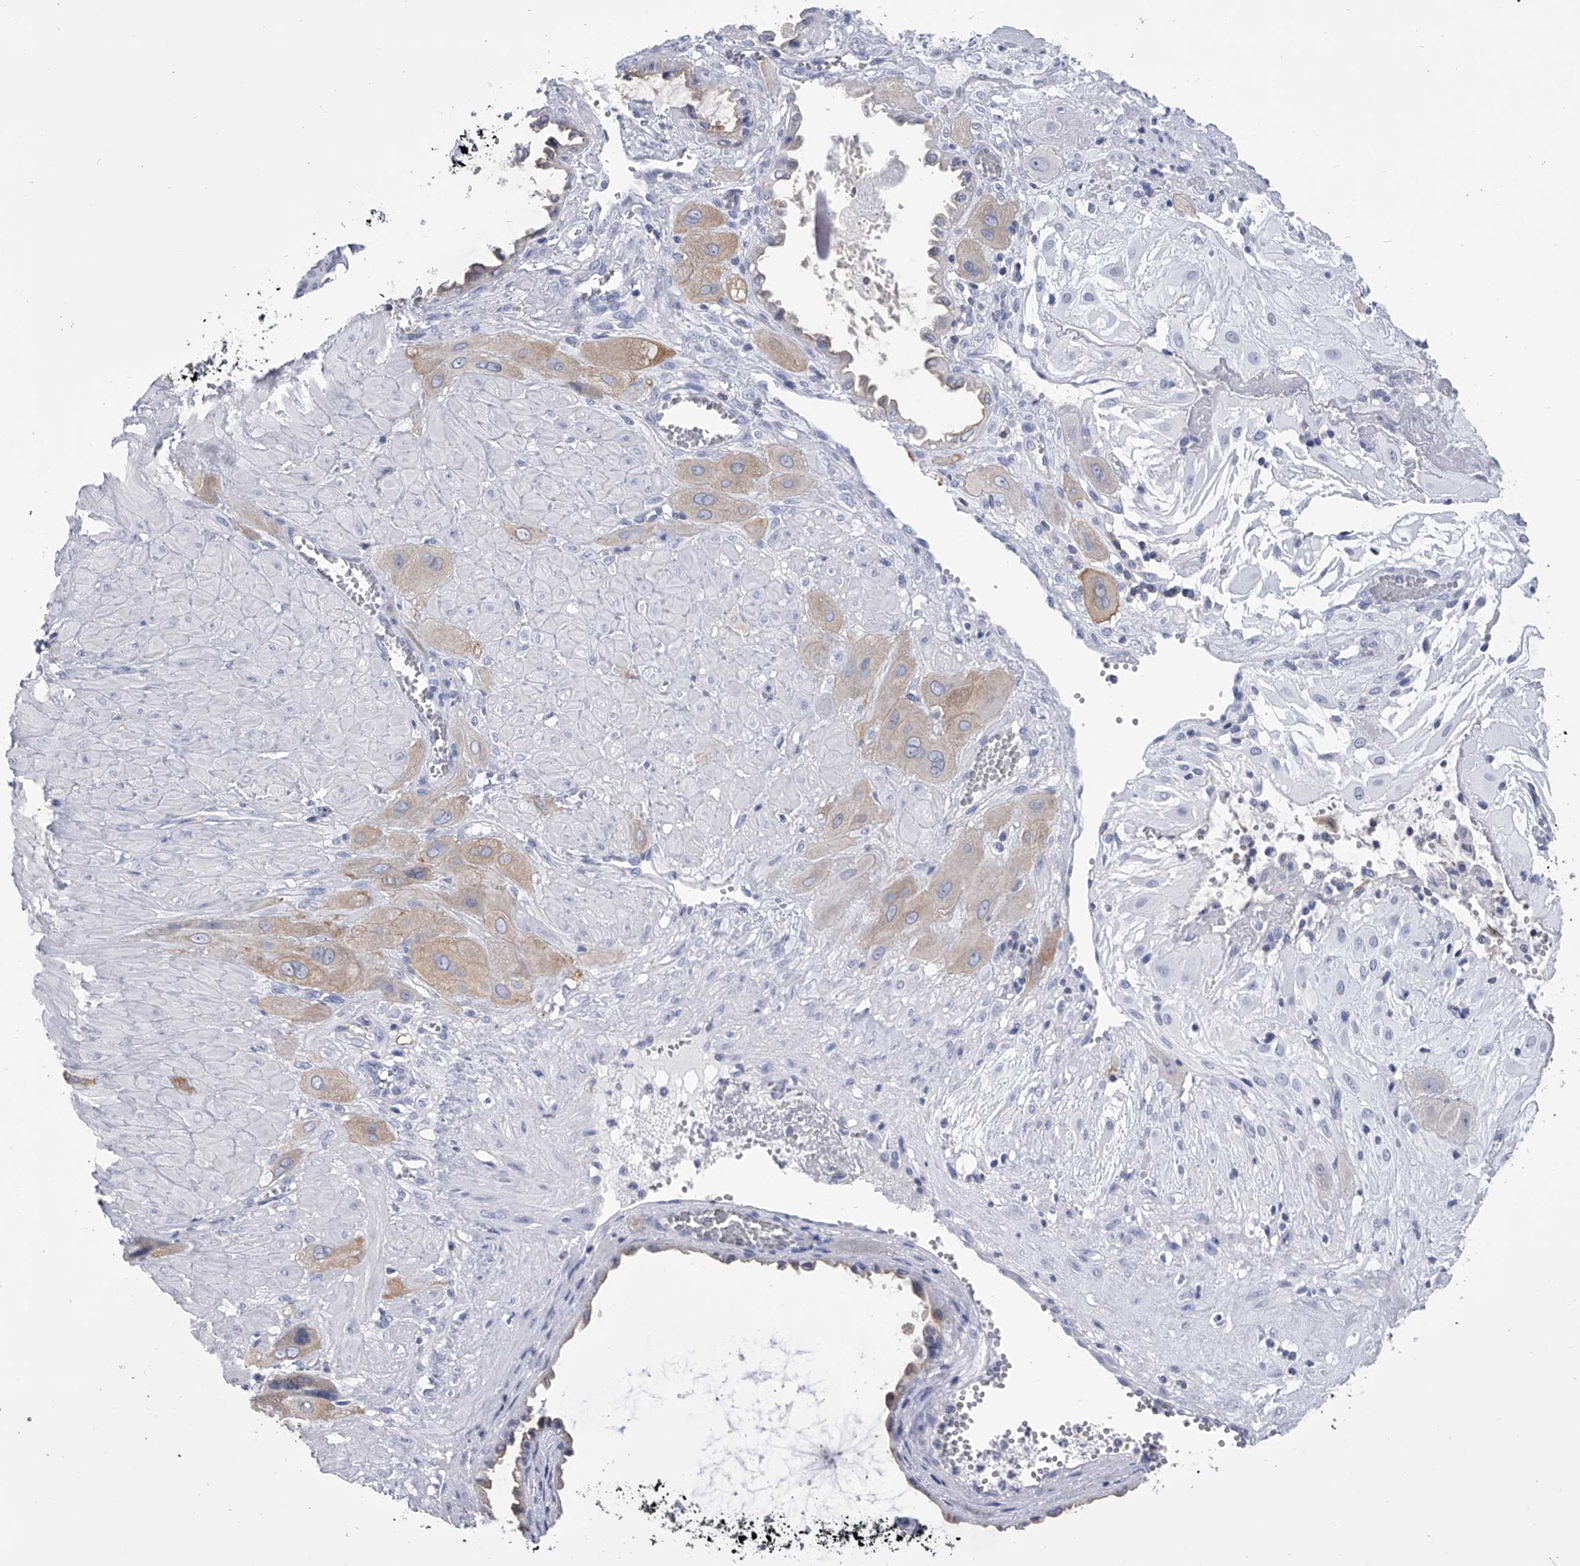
{"staining": {"intensity": "weak", "quantity": ">75%", "location": "cytoplasmic/membranous"}, "tissue": "cervical cancer", "cell_type": "Tumor cells", "image_type": "cancer", "snomed": [{"axis": "morphology", "description": "Squamous cell carcinoma, NOS"}, {"axis": "topography", "description": "Cervix"}], "caption": "Immunohistochemistry histopathology image of neoplastic tissue: human cervical cancer (squamous cell carcinoma) stained using immunohistochemistry demonstrates low levels of weak protein expression localized specifically in the cytoplasmic/membranous of tumor cells, appearing as a cytoplasmic/membranous brown color.", "gene": "TASP1", "patient": {"sex": "female", "age": 34}}